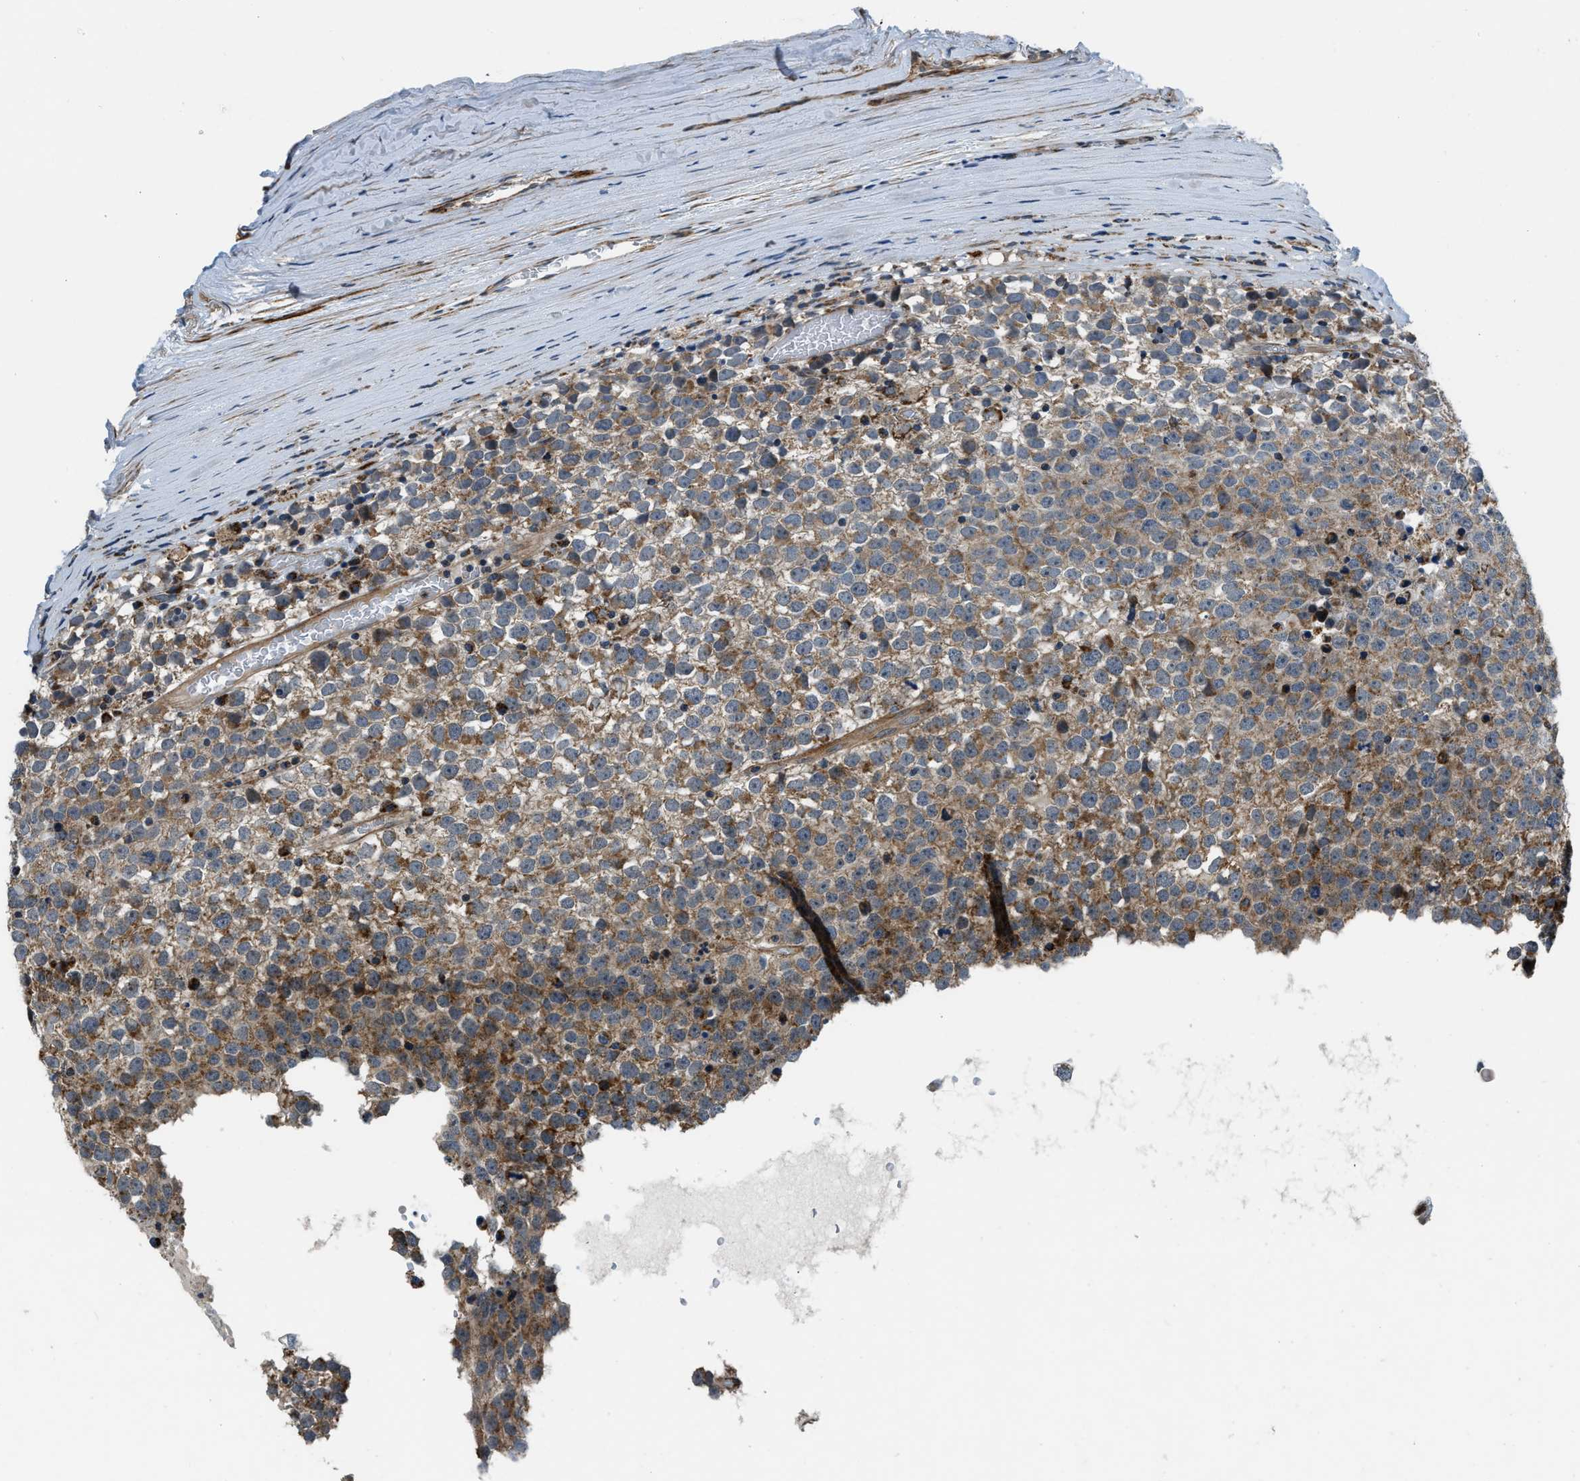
{"staining": {"intensity": "moderate", "quantity": ">75%", "location": "cytoplasmic/membranous"}, "tissue": "testis cancer", "cell_type": "Tumor cells", "image_type": "cancer", "snomed": [{"axis": "morphology", "description": "Seminoma, NOS"}, {"axis": "topography", "description": "Testis"}], "caption": "Immunohistochemical staining of testis seminoma exhibits moderate cytoplasmic/membranous protein positivity in approximately >75% of tumor cells.", "gene": "GSDME", "patient": {"sex": "male", "age": 65}}